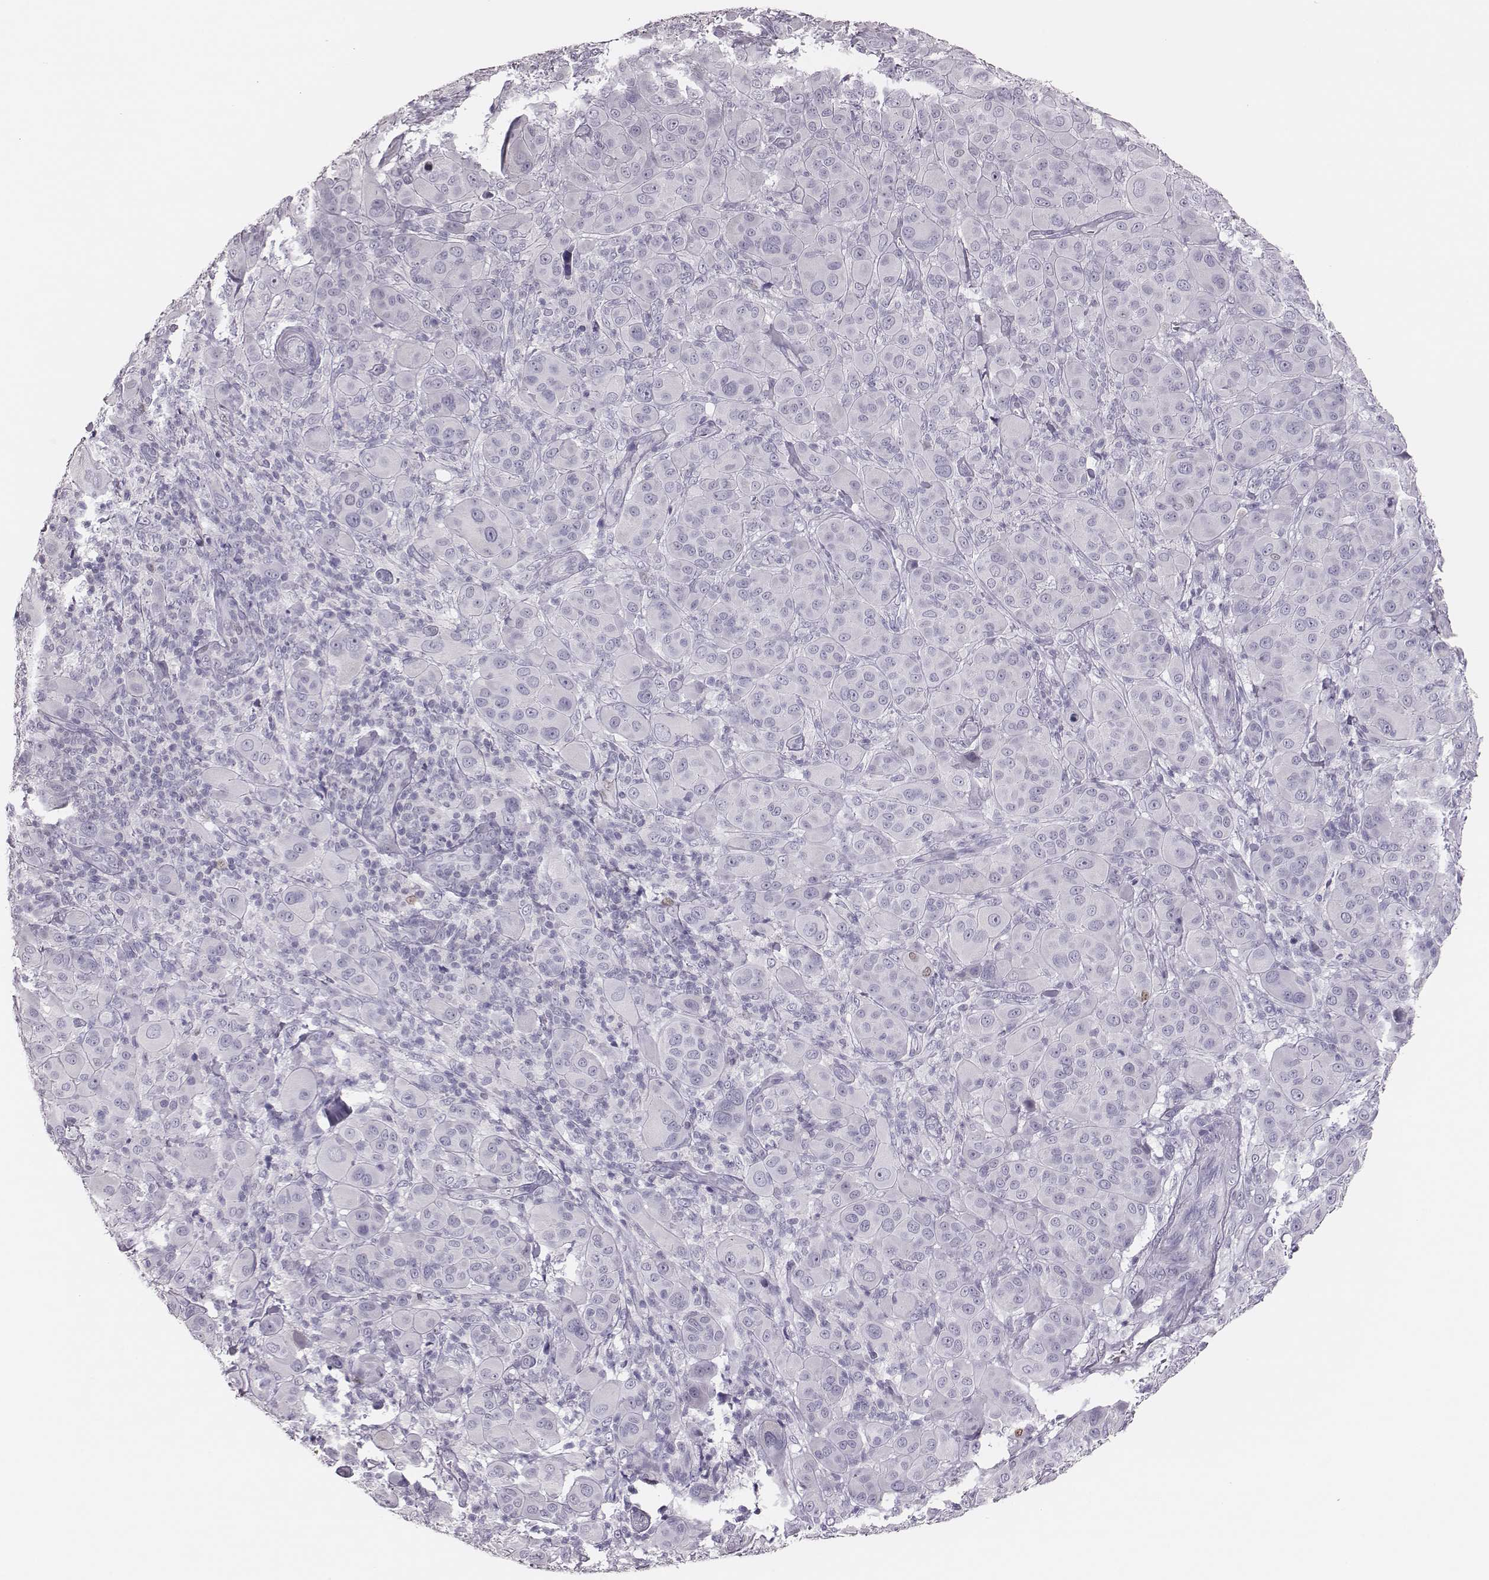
{"staining": {"intensity": "negative", "quantity": "none", "location": "none"}, "tissue": "melanoma", "cell_type": "Tumor cells", "image_type": "cancer", "snomed": [{"axis": "morphology", "description": "Malignant melanoma, NOS"}, {"axis": "topography", "description": "Skin"}], "caption": "Tumor cells show no significant positivity in melanoma. Brightfield microscopy of immunohistochemistry (IHC) stained with DAB (brown) and hematoxylin (blue), captured at high magnification.", "gene": "H1-6", "patient": {"sex": "female", "age": 87}}